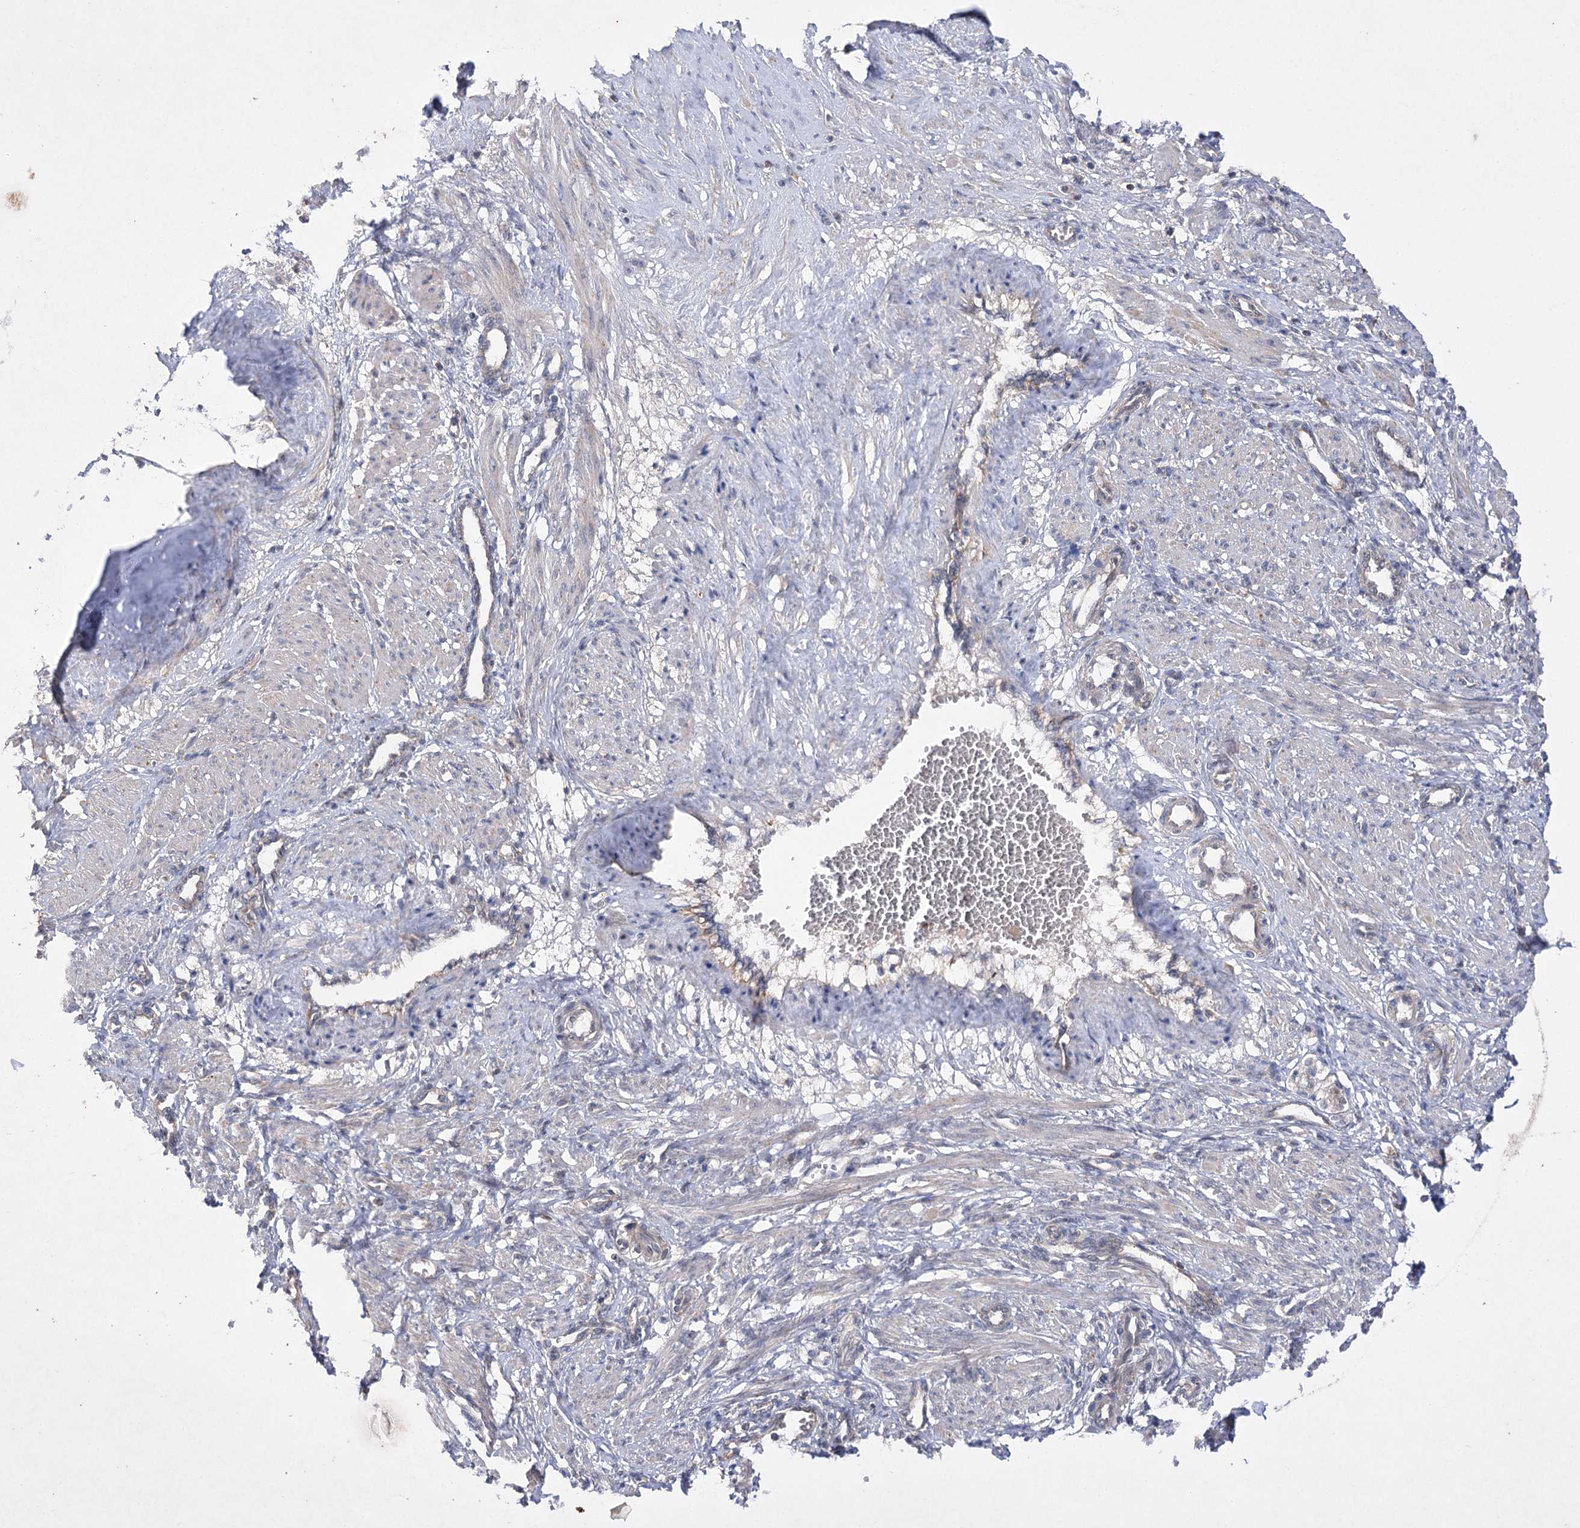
{"staining": {"intensity": "weak", "quantity": "<25%", "location": "cytoplasmic/membranous"}, "tissue": "smooth muscle", "cell_type": "Smooth muscle cells", "image_type": "normal", "snomed": [{"axis": "morphology", "description": "Normal tissue, NOS"}, {"axis": "topography", "description": "Endometrium"}], "caption": "A high-resolution photomicrograph shows IHC staining of unremarkable smooth muscle, which displays no significant expression in smooth muscle cells. (DAB (3,3'-diaminobenzidine) immunohistochemistry (IHC) with hematoxylin counter stain).", "gene": "BCR", "patient": {"sex": "female", "age": 33}}